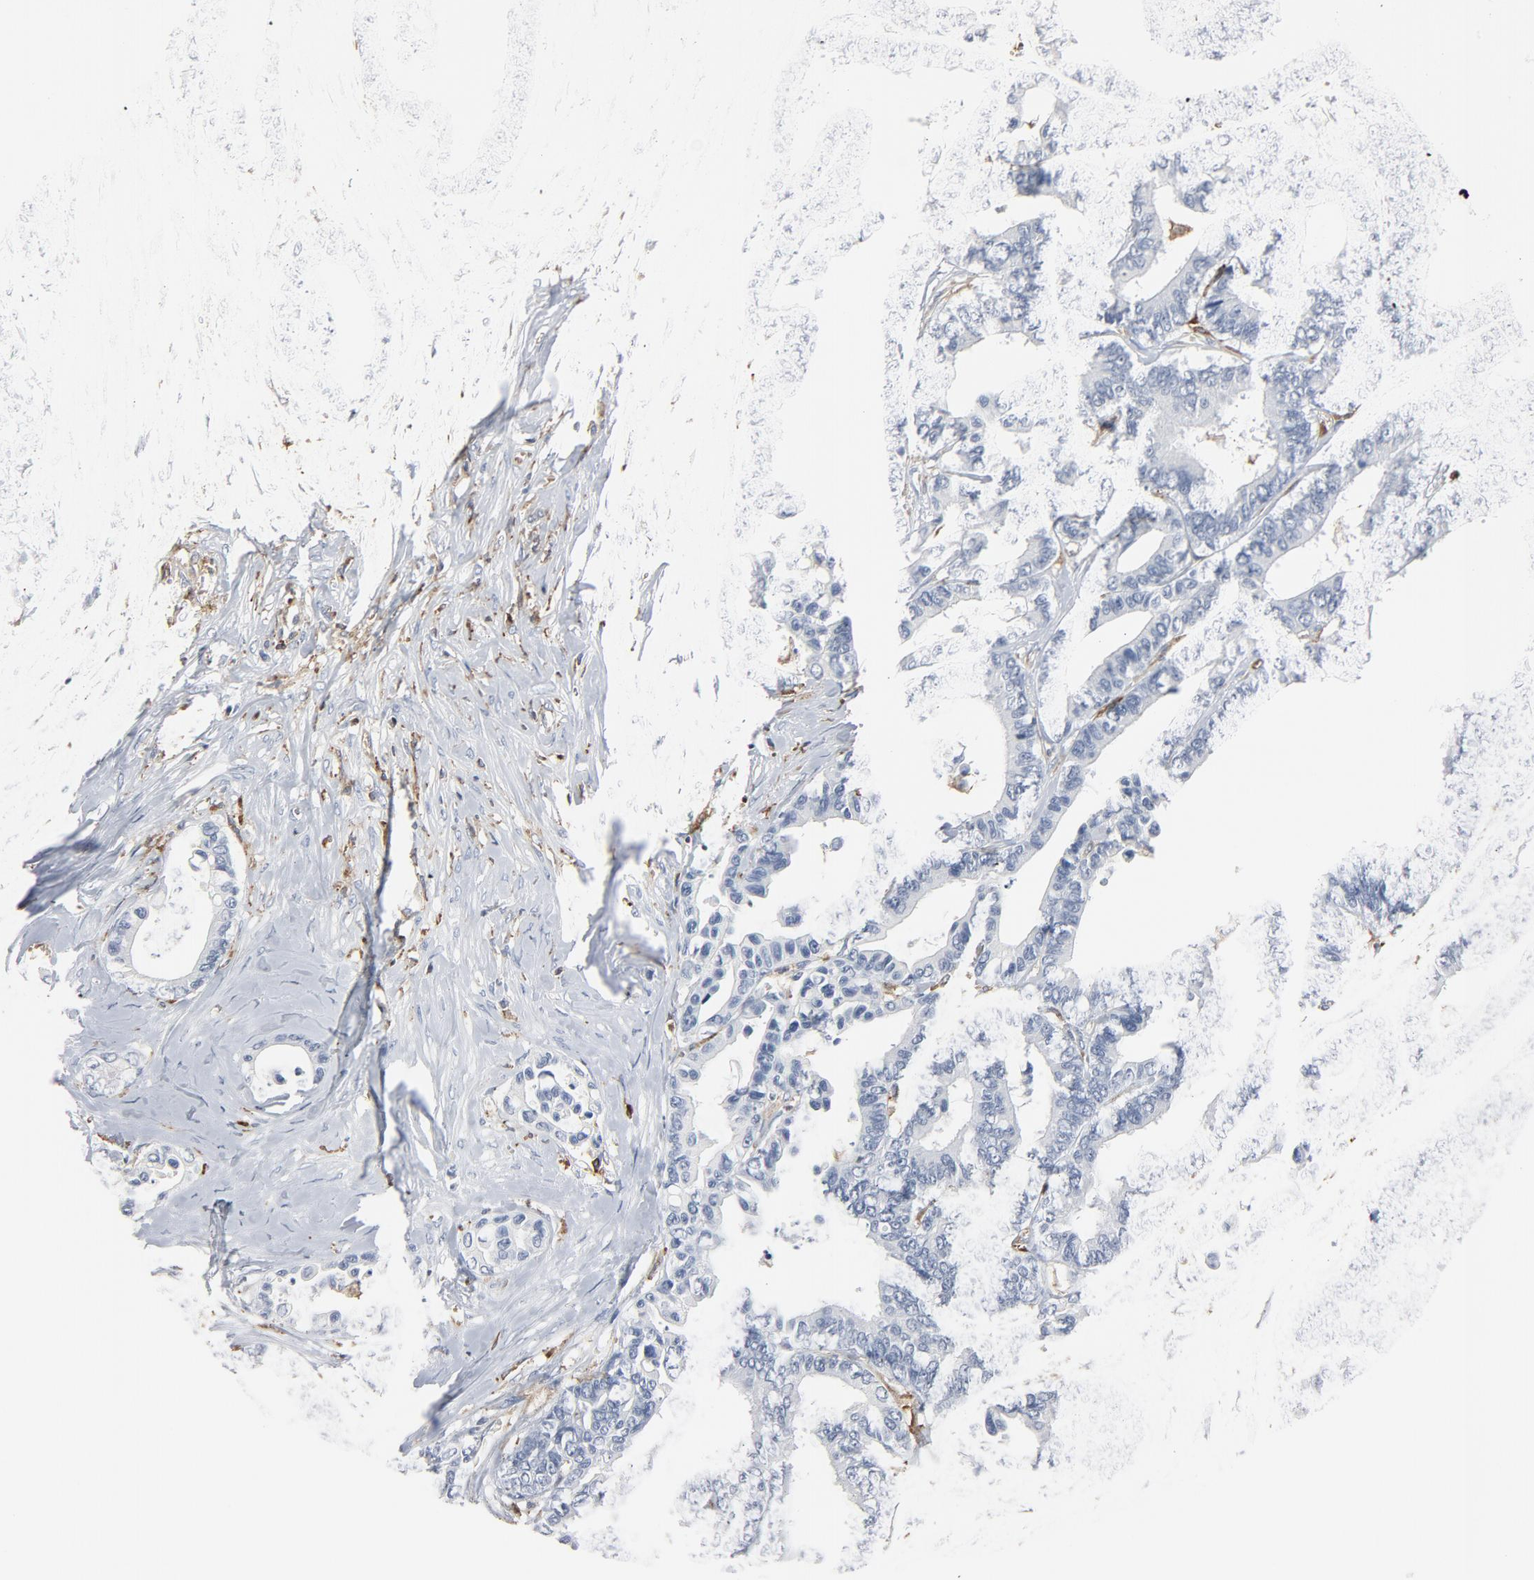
{"staining": {"intensity": "negative", "quantity": "none", "location": "none"}, "tissue": "colorectal cancer", "cell_type": "Tumor cells", "image_type": "cancer", "snomed": [{"axis": "morphology", "description": "Adenocarcinoma, NOS"}, {"axis": "topography", "description": "Colon"}], "caption": "Tumor cells are negative for protein expression in human adenocarcinoma (colorectal).", "gene": "LCP2", "patient": {"sex": "male", "age": 82}}